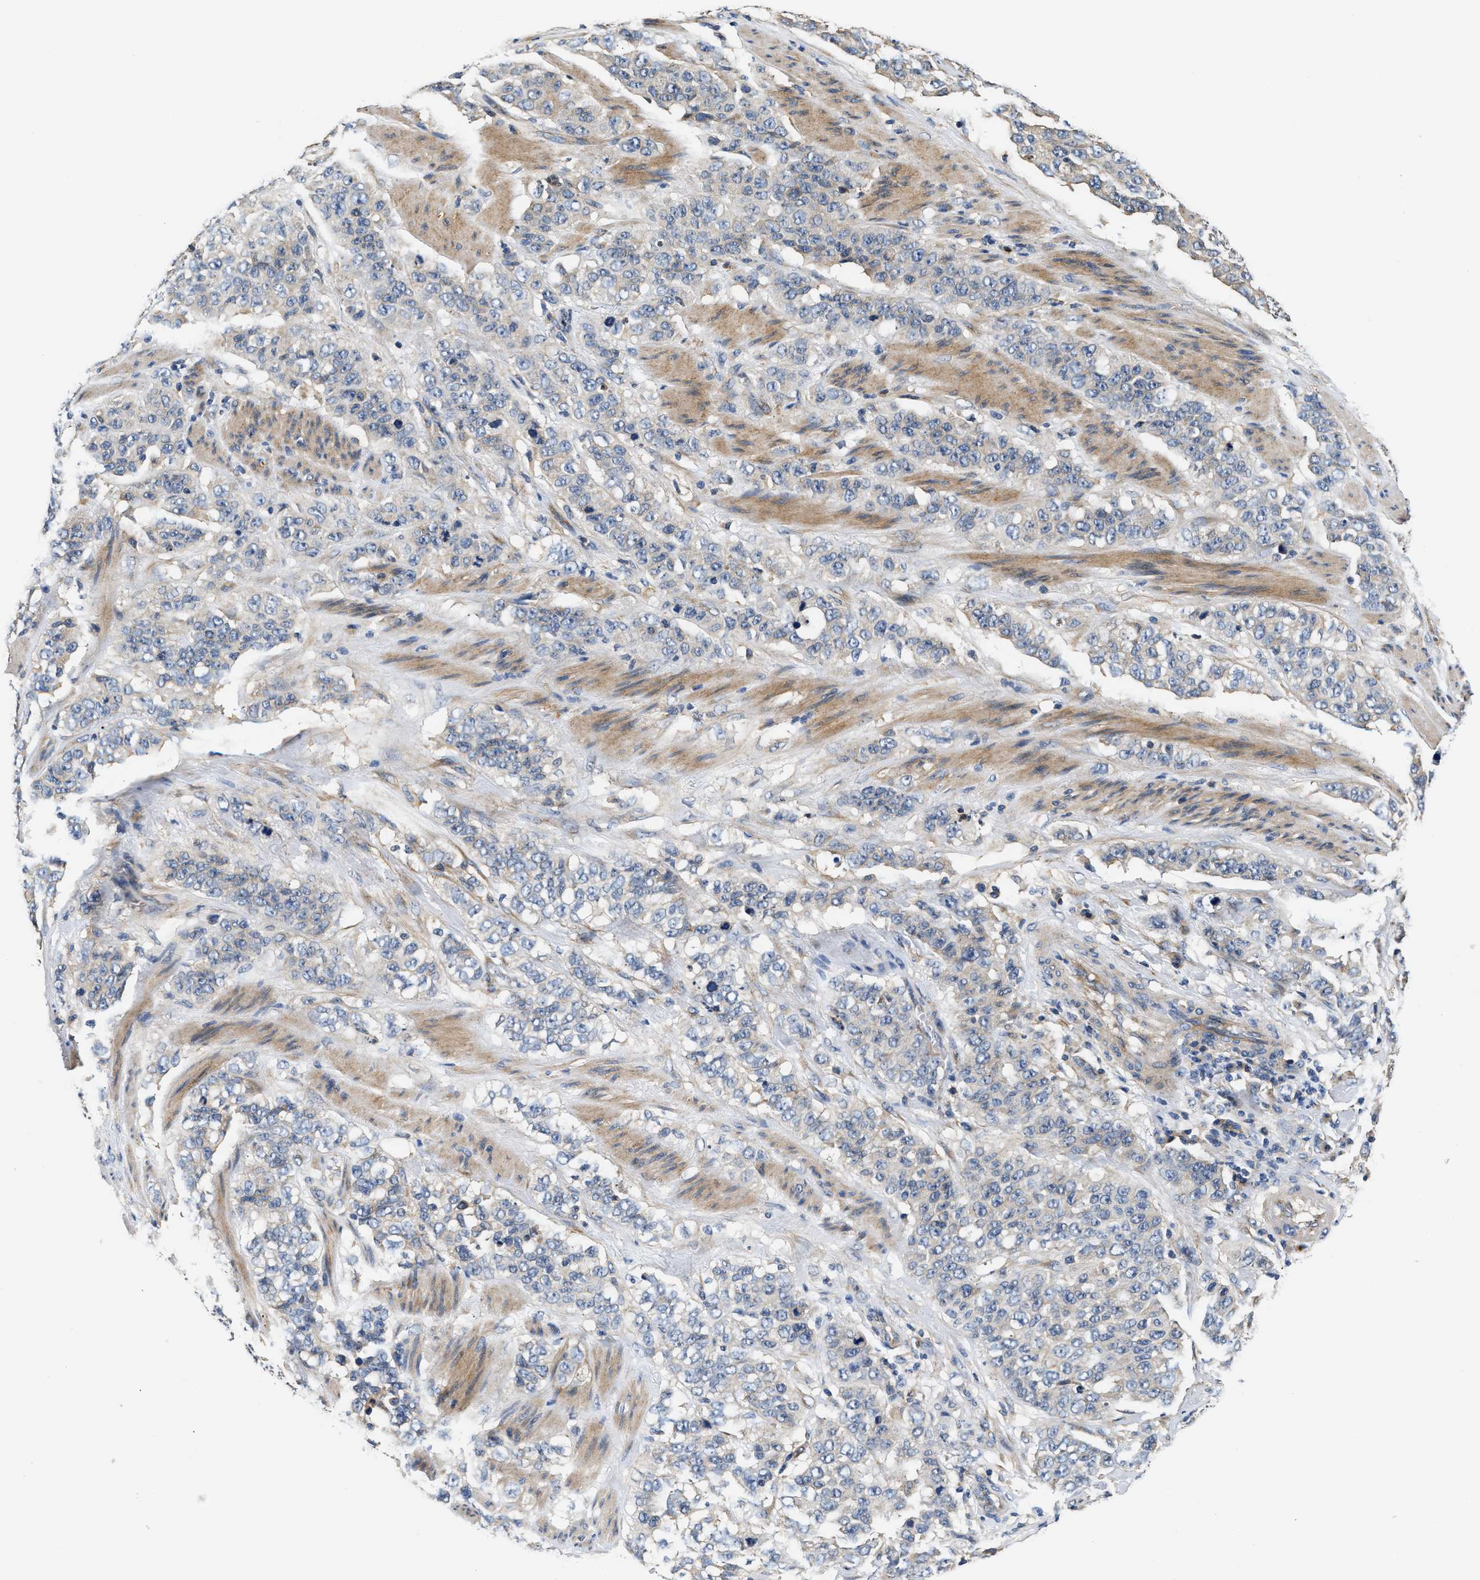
{"staining": {"intensity": "negative", "quantity": "none", "location": "none"}, "tissue": "stomach cancer", "cell_type": "Tumor cells", "image_type": "cancer", "snomed": [{"axis": "morphology", "description": "Adenocarcinoma, NOS"}, {"axis": "topography", "description": "Stomach"}], "caption": "Protein analysis of adenocarcinoma (stomach) displays no significant staining in tumor cells.", "gene": "TEX2", "patient": {"sex": "male", "age": 48}}